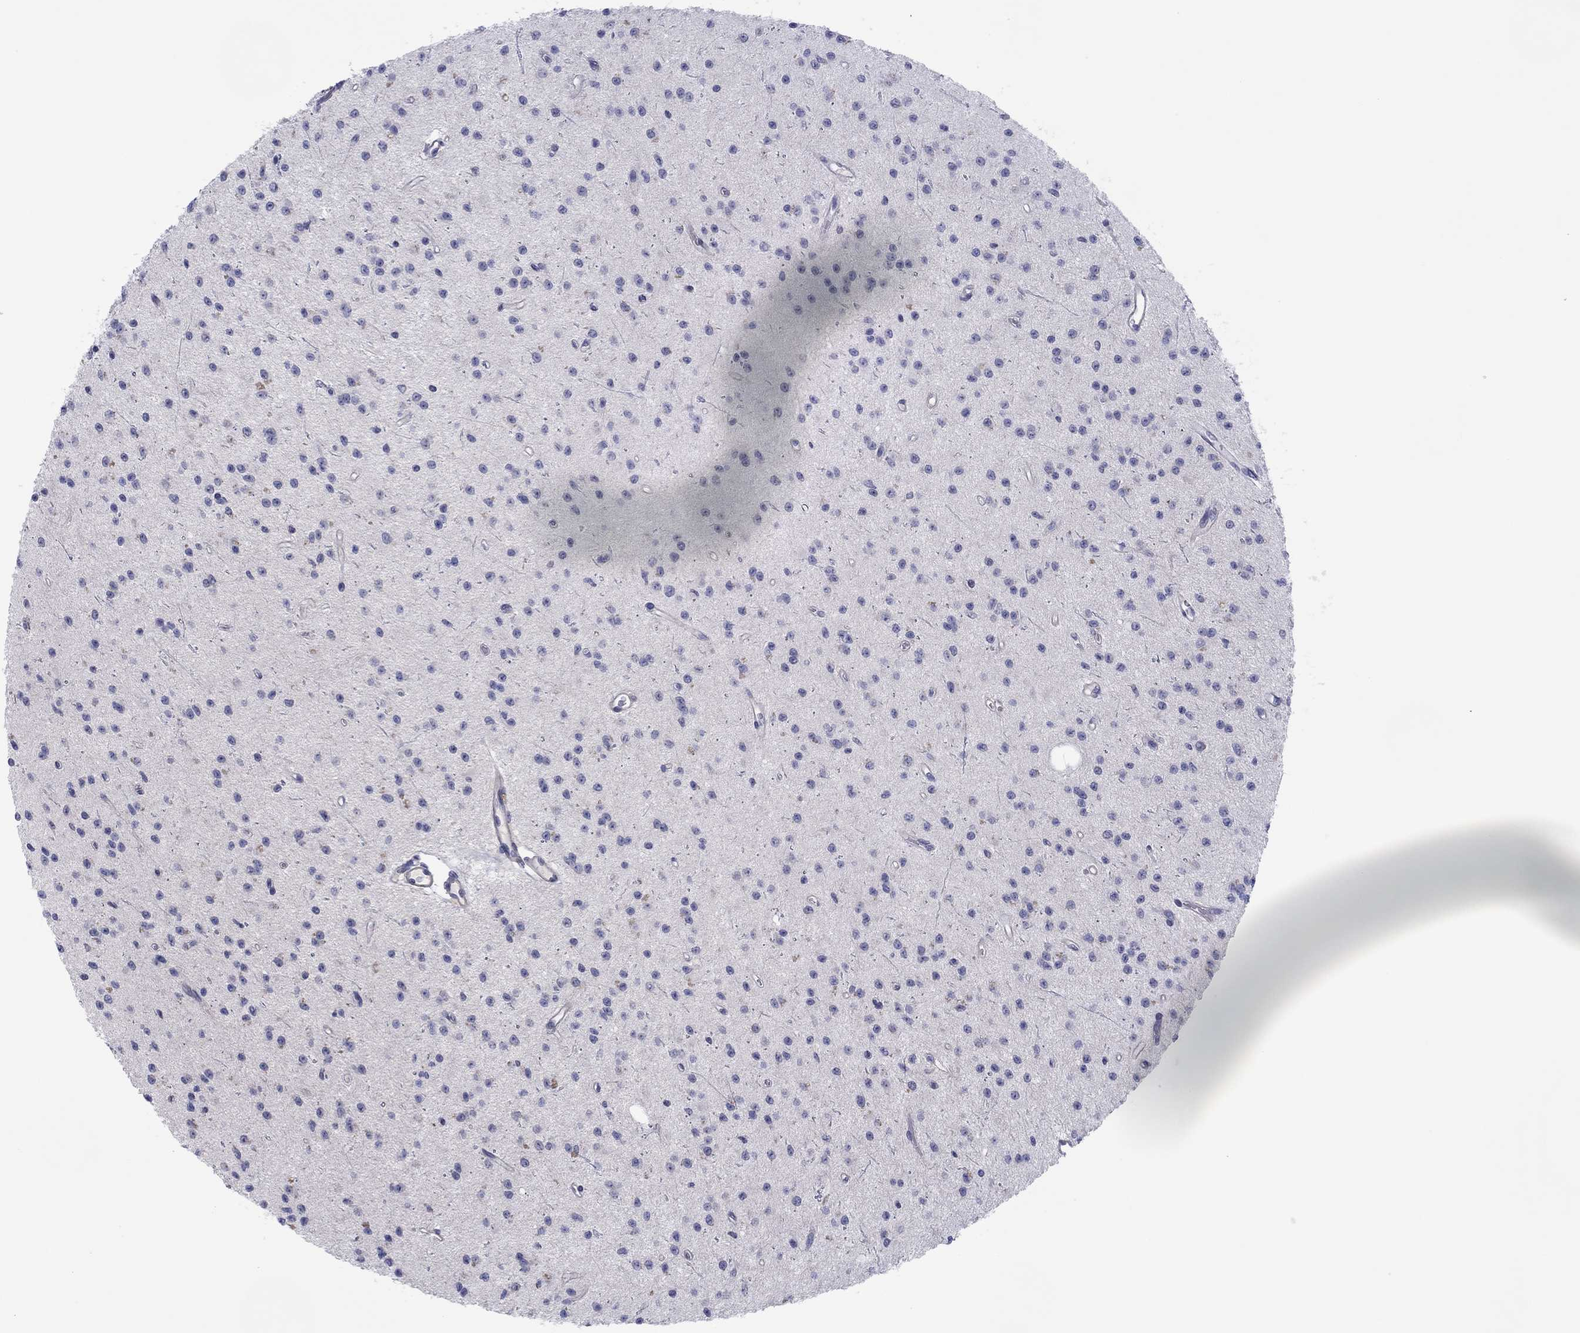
{"staining": {"intensity": "negative", "quantity": "none", "location": "none"}, "tissue": "glioma", "cell_type": "Tumor cells", "image_type": "cancer", "snomed": [{"axis": "morphology", "description": "Glioma, malignant, Low grade"}, {"axis": "topography", "description": "Brain"}], "caption": "Glioma was stained to show a protein in brown. There is no significant expression in tumor cells.", "gene": "CYP2B6", "patient": {"sex": "female", "age": 45}}